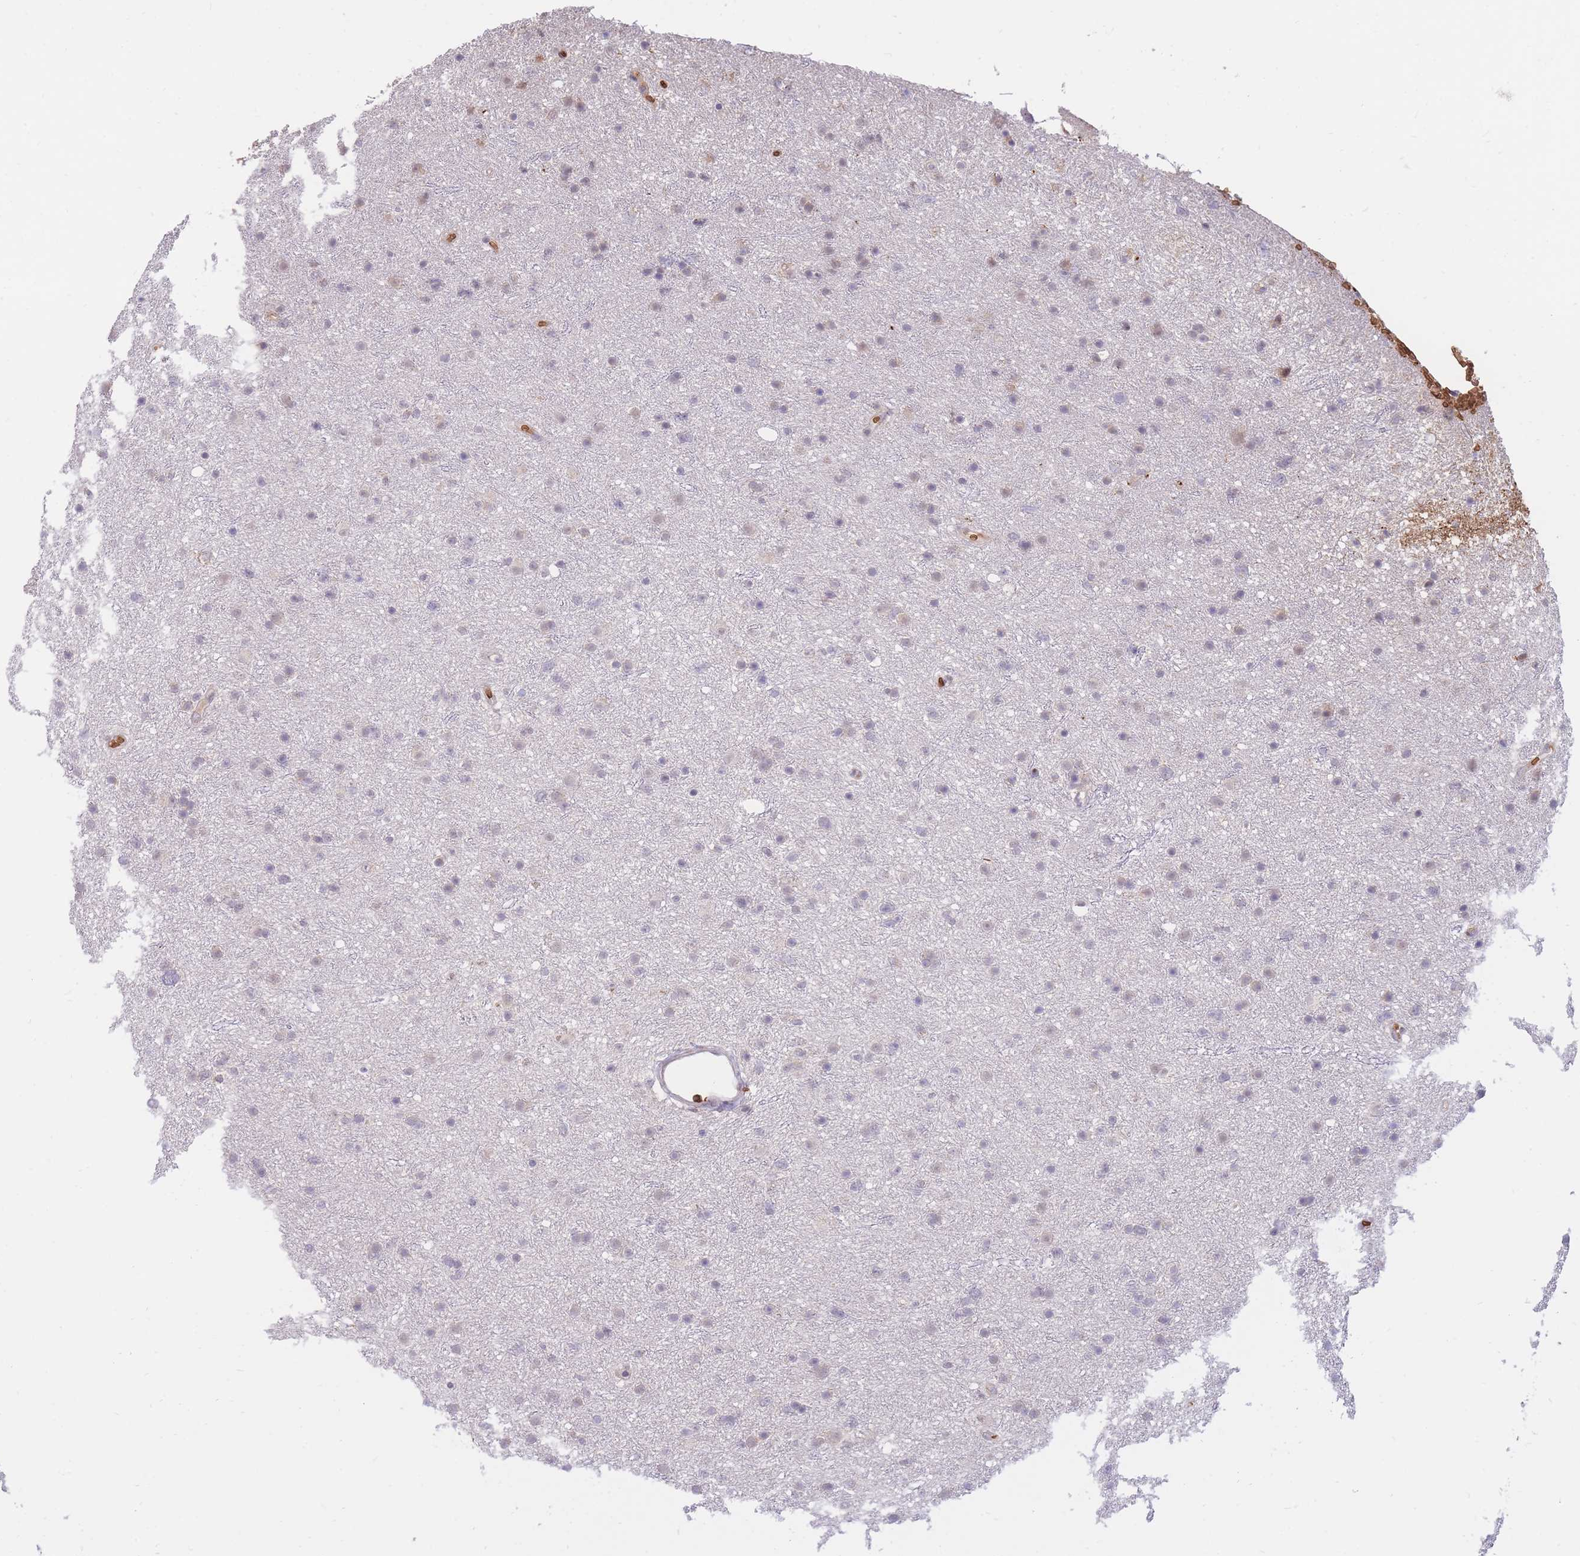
{"staining": {"intensity": "negative", "quantity": "none", "location": "none"}, "tissue": "glioma", "cell_type": "Tumor cells", "image_type": "cancer", "snomed": [{"axis": "morphology", "description": "Glioma, malignant, Low grade"}, {"axis": "topography", "description": "Cerebral cortex"}], "caption": "An image of low-grade glioma (malignant) stained for a protein demonstrates no brown staining in tumor cells.", "gene": "ATP10D", "patient": {"sex": "female", "age": 39}}